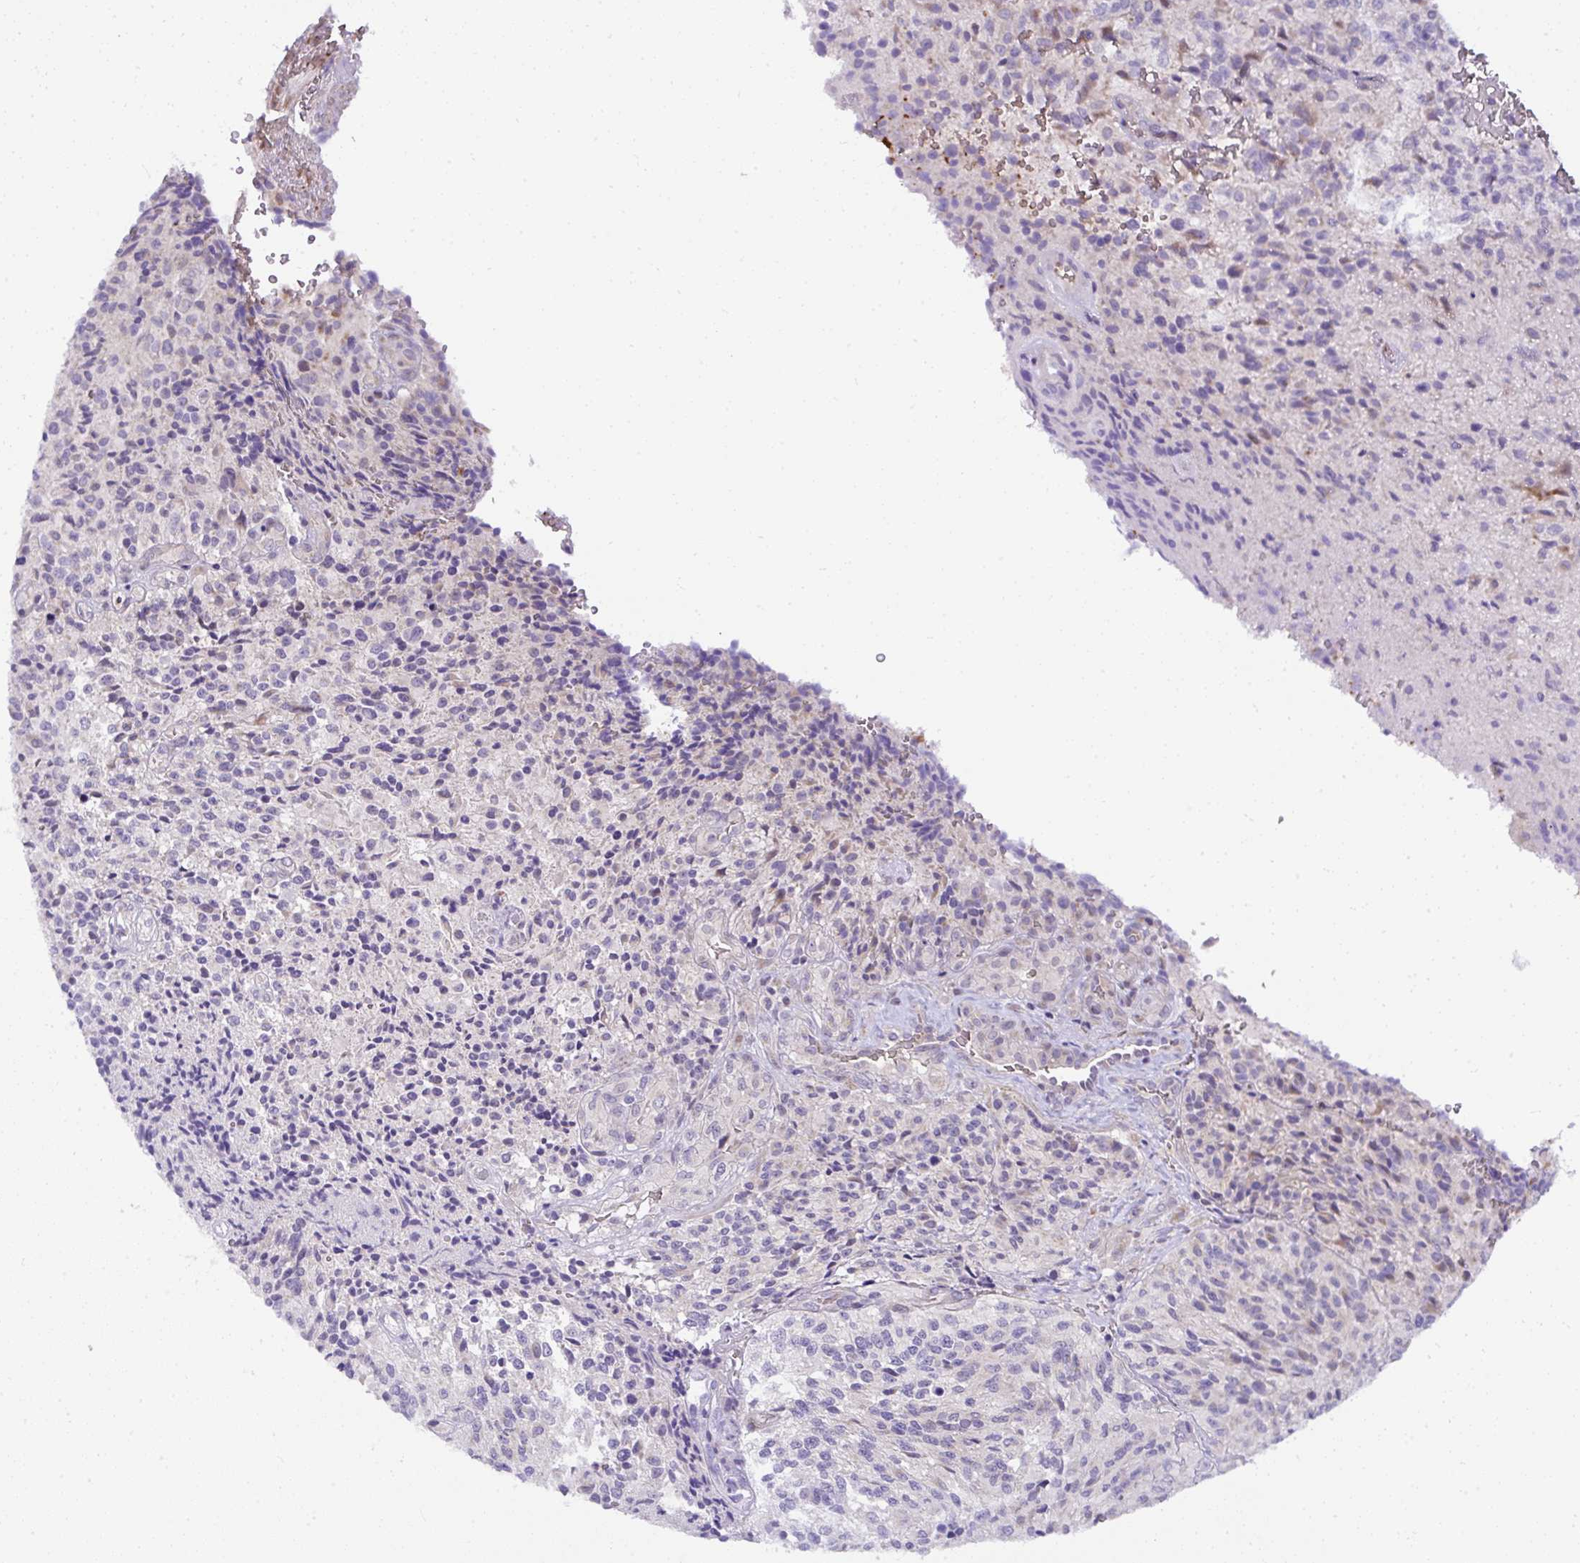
{"staining": {"intensity": "negative", "quantity": "none", "location": "none"}, "tissue": "glioma", "cell_type": "Tumor cells", "image_type": "cancer", "snomed": [{"axis": "morphology", "description": "Normal tissue, NOS"}, {"axis": "morphology", "description": "Glioma, malignant, High grade"}, {"axis": "topography", "description": "Cerebral cortex"}], "caption": "Immunohistochemistry (IHC) of human high-grade glioma (malignant) displays no staining in tumor cells.", "gene": "DEPDC5", "patient": {"sex": "male", "age": 56}}